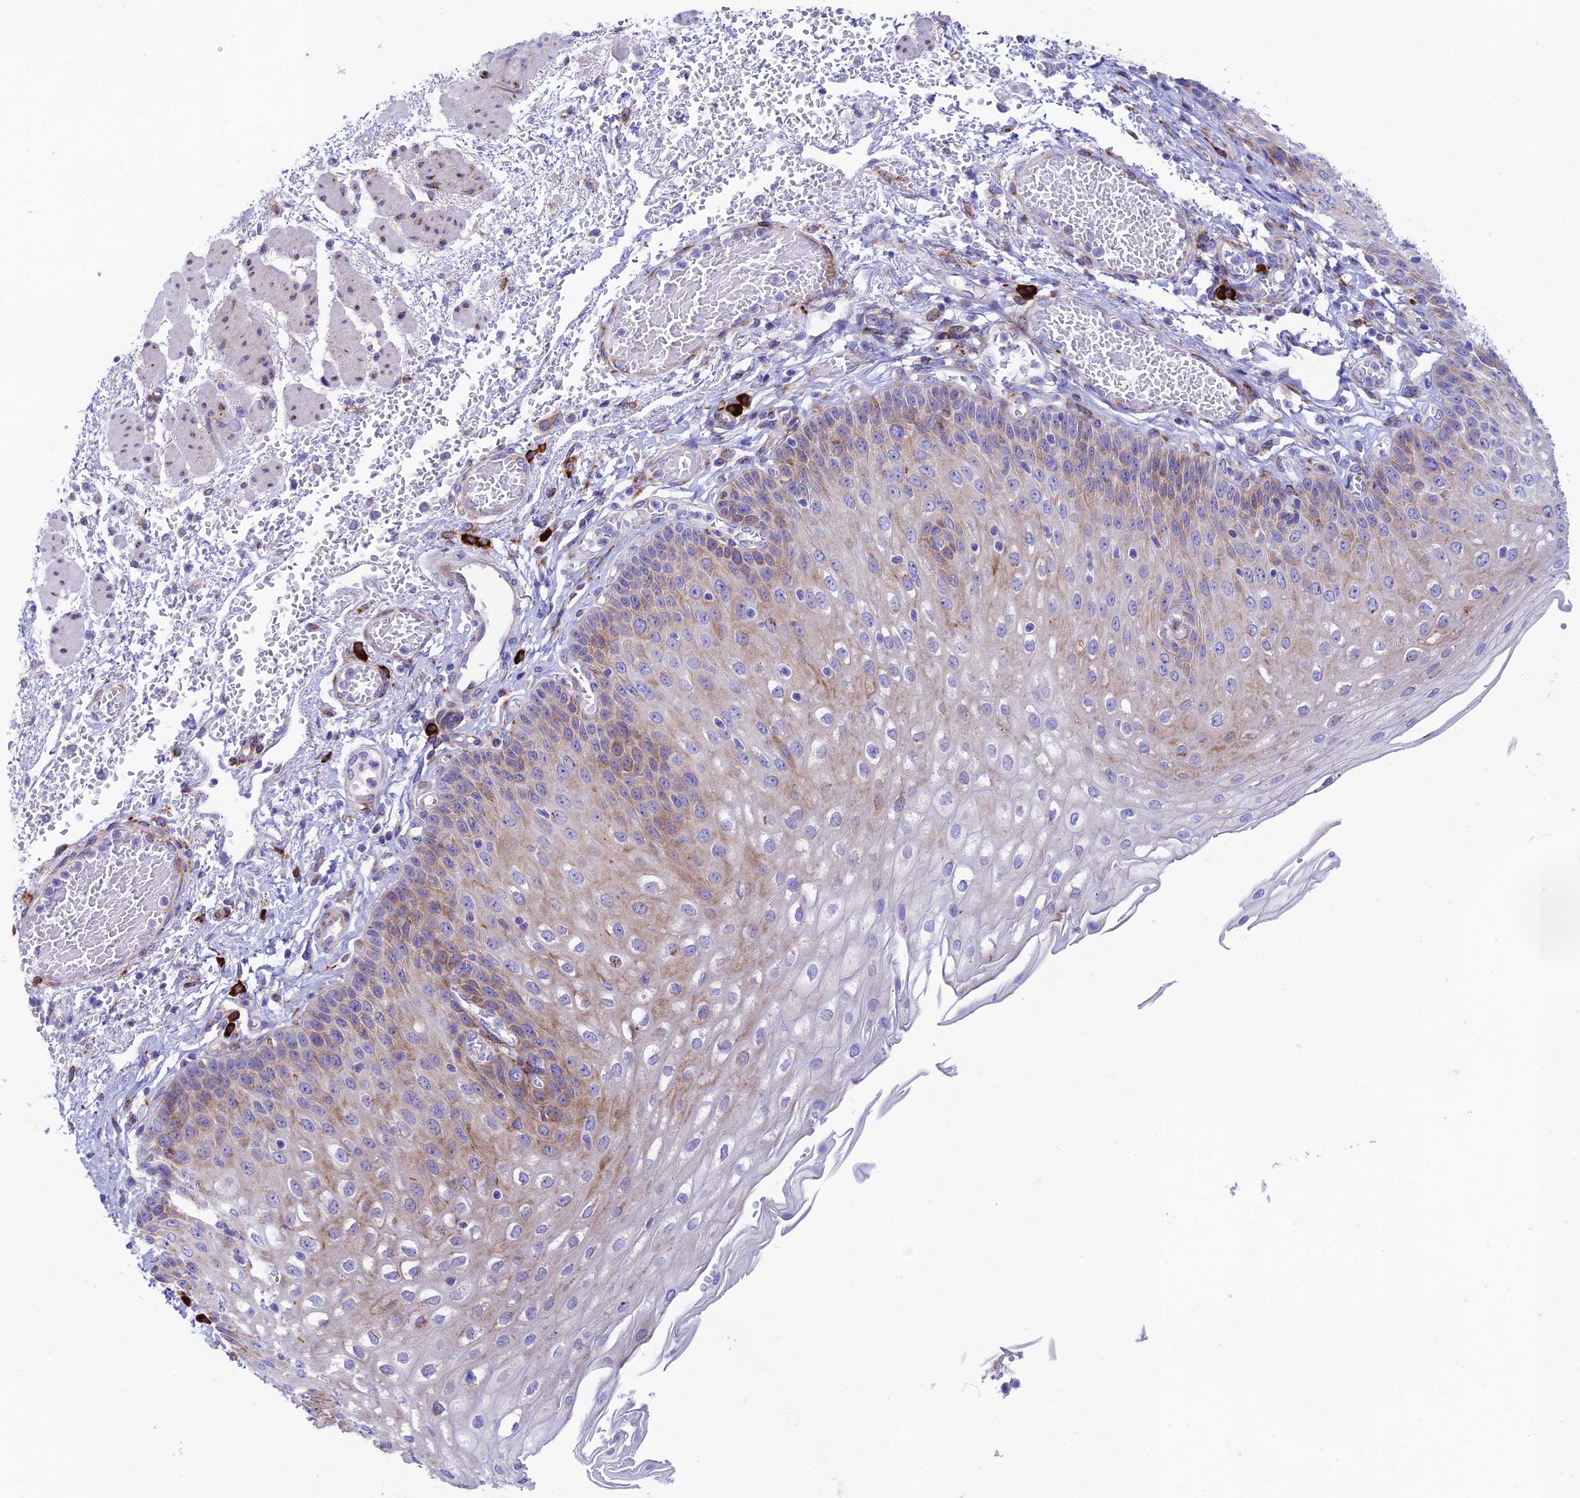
{"staining": {"intensity": "moderate", "quantity": "25%-75%", "location": "cytoplasmic/membranous"}, "tissue": "esophagus", "cell_type": "Squamous epithelial cells", "image_type": "normal", "snomed": [{"axis": "morphology", "description": "Normal tissue, NOS"}, {"axis": "topography", "description": "Esophagus"}], "caption": "IHC of unremarkable esophagus shows medium levels of moderate cytoplasmic/membranous staining in about 25%-75% of squamous epithelial cells. The staining was performed using DAB to visualize the protein expression in brown, while the nuclei were stained in blue with hematoxylin (Magnification: 20x).", "gene": "TUBGCP6", "patient": {"sex": "male", "age": 81}}